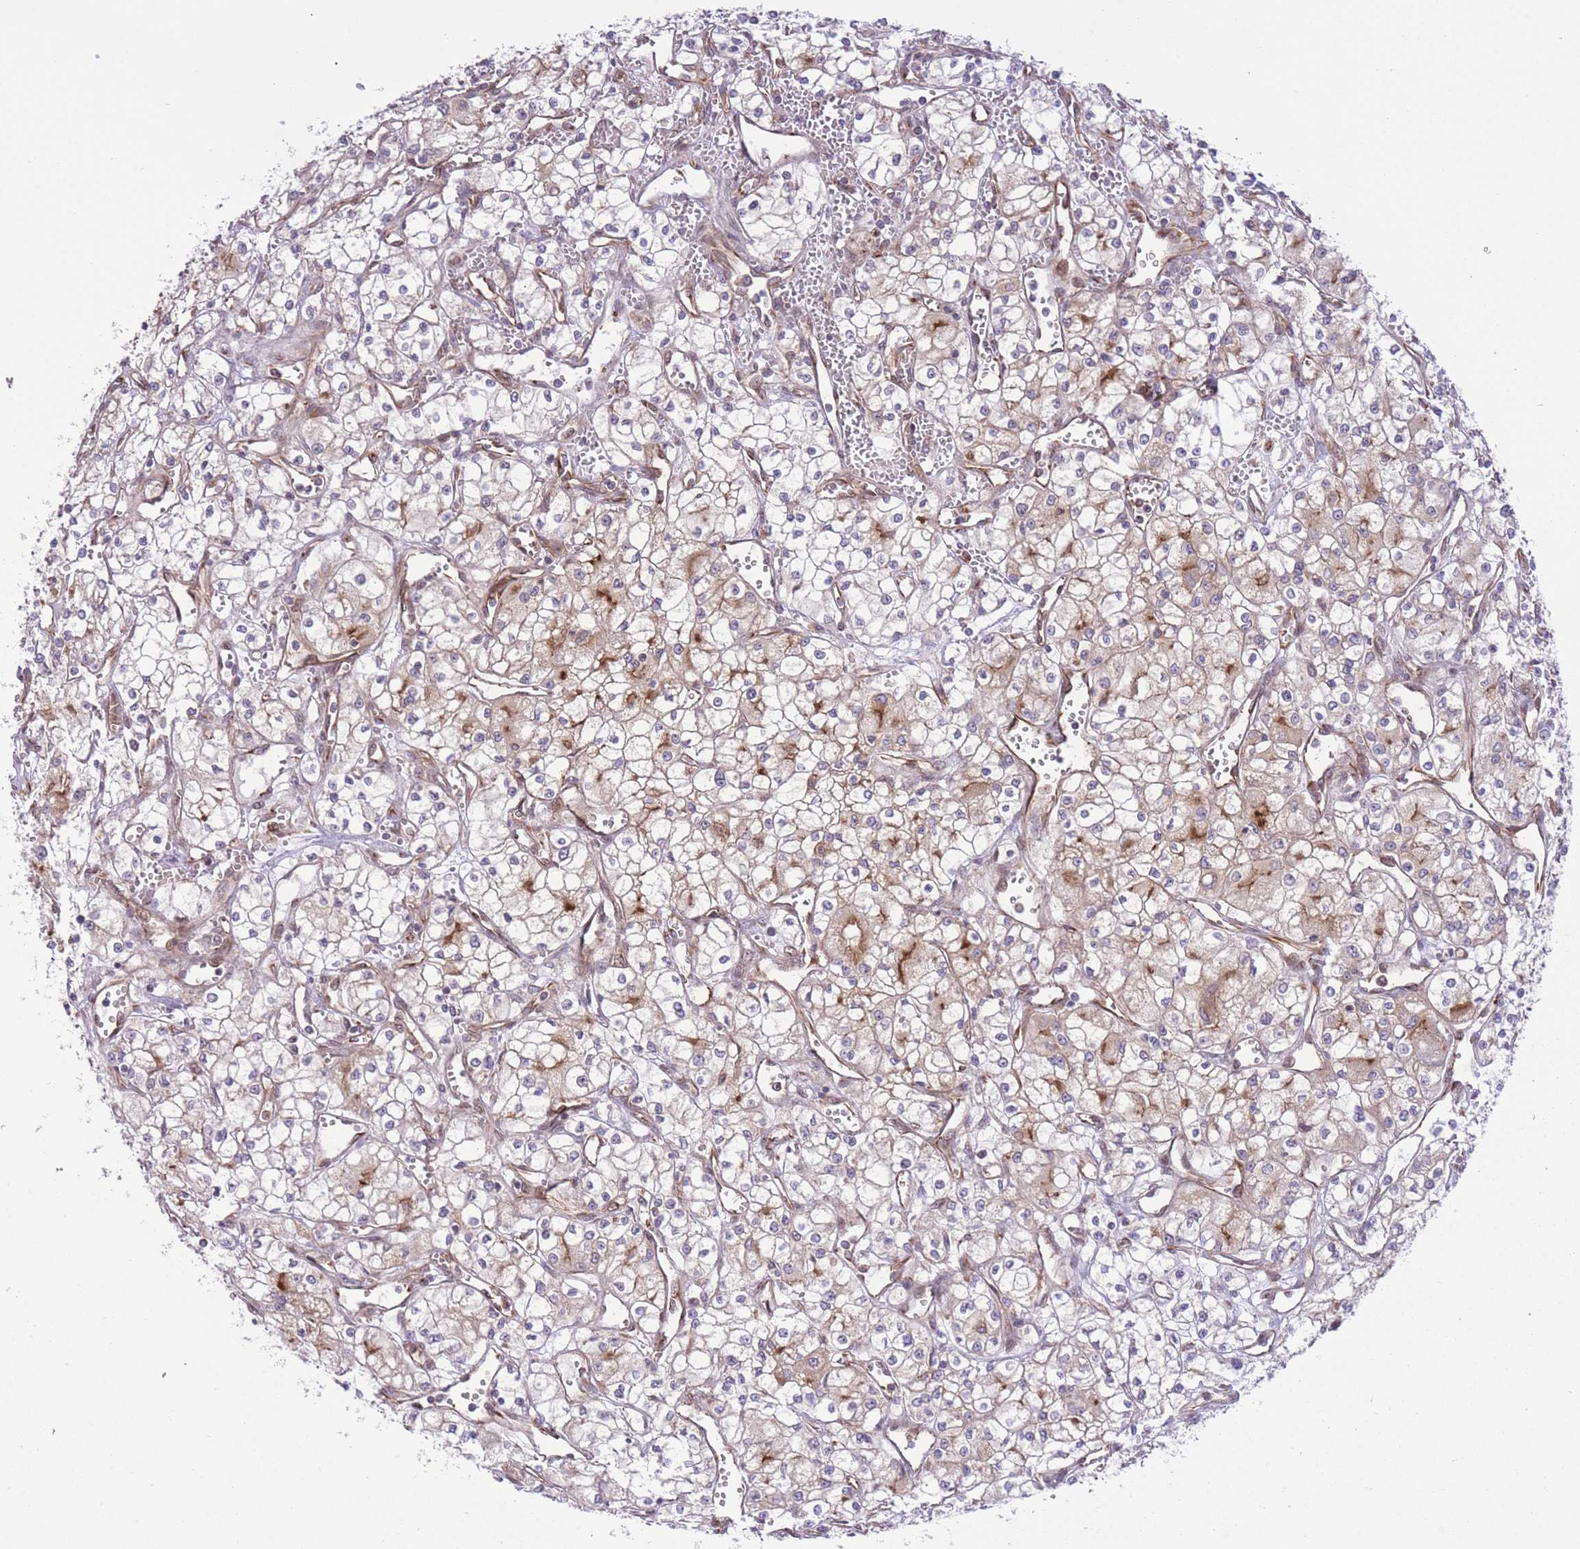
{"staining": {"intensity": "moderate", "quantity": "<25%", "location": "cytoplasmic/membranous"}, "tissue": "renal cancer", "cell_type": "Tumor cells", "image_type": "cancer", "snomed": [{"axis": "morphology", "description": "Adenocarcinoma, NOS"}, {"axis": "topography", "description": "Kidney"}], "caption": "Brown immunohistochemical staining in human adenocarcinoma (renal) reveals moderate cytoplasmic/membranous expression in approximately <25% of tumor cells.", "gene": "ZBED5", "patient": {"sex": "male", "age": 59}}